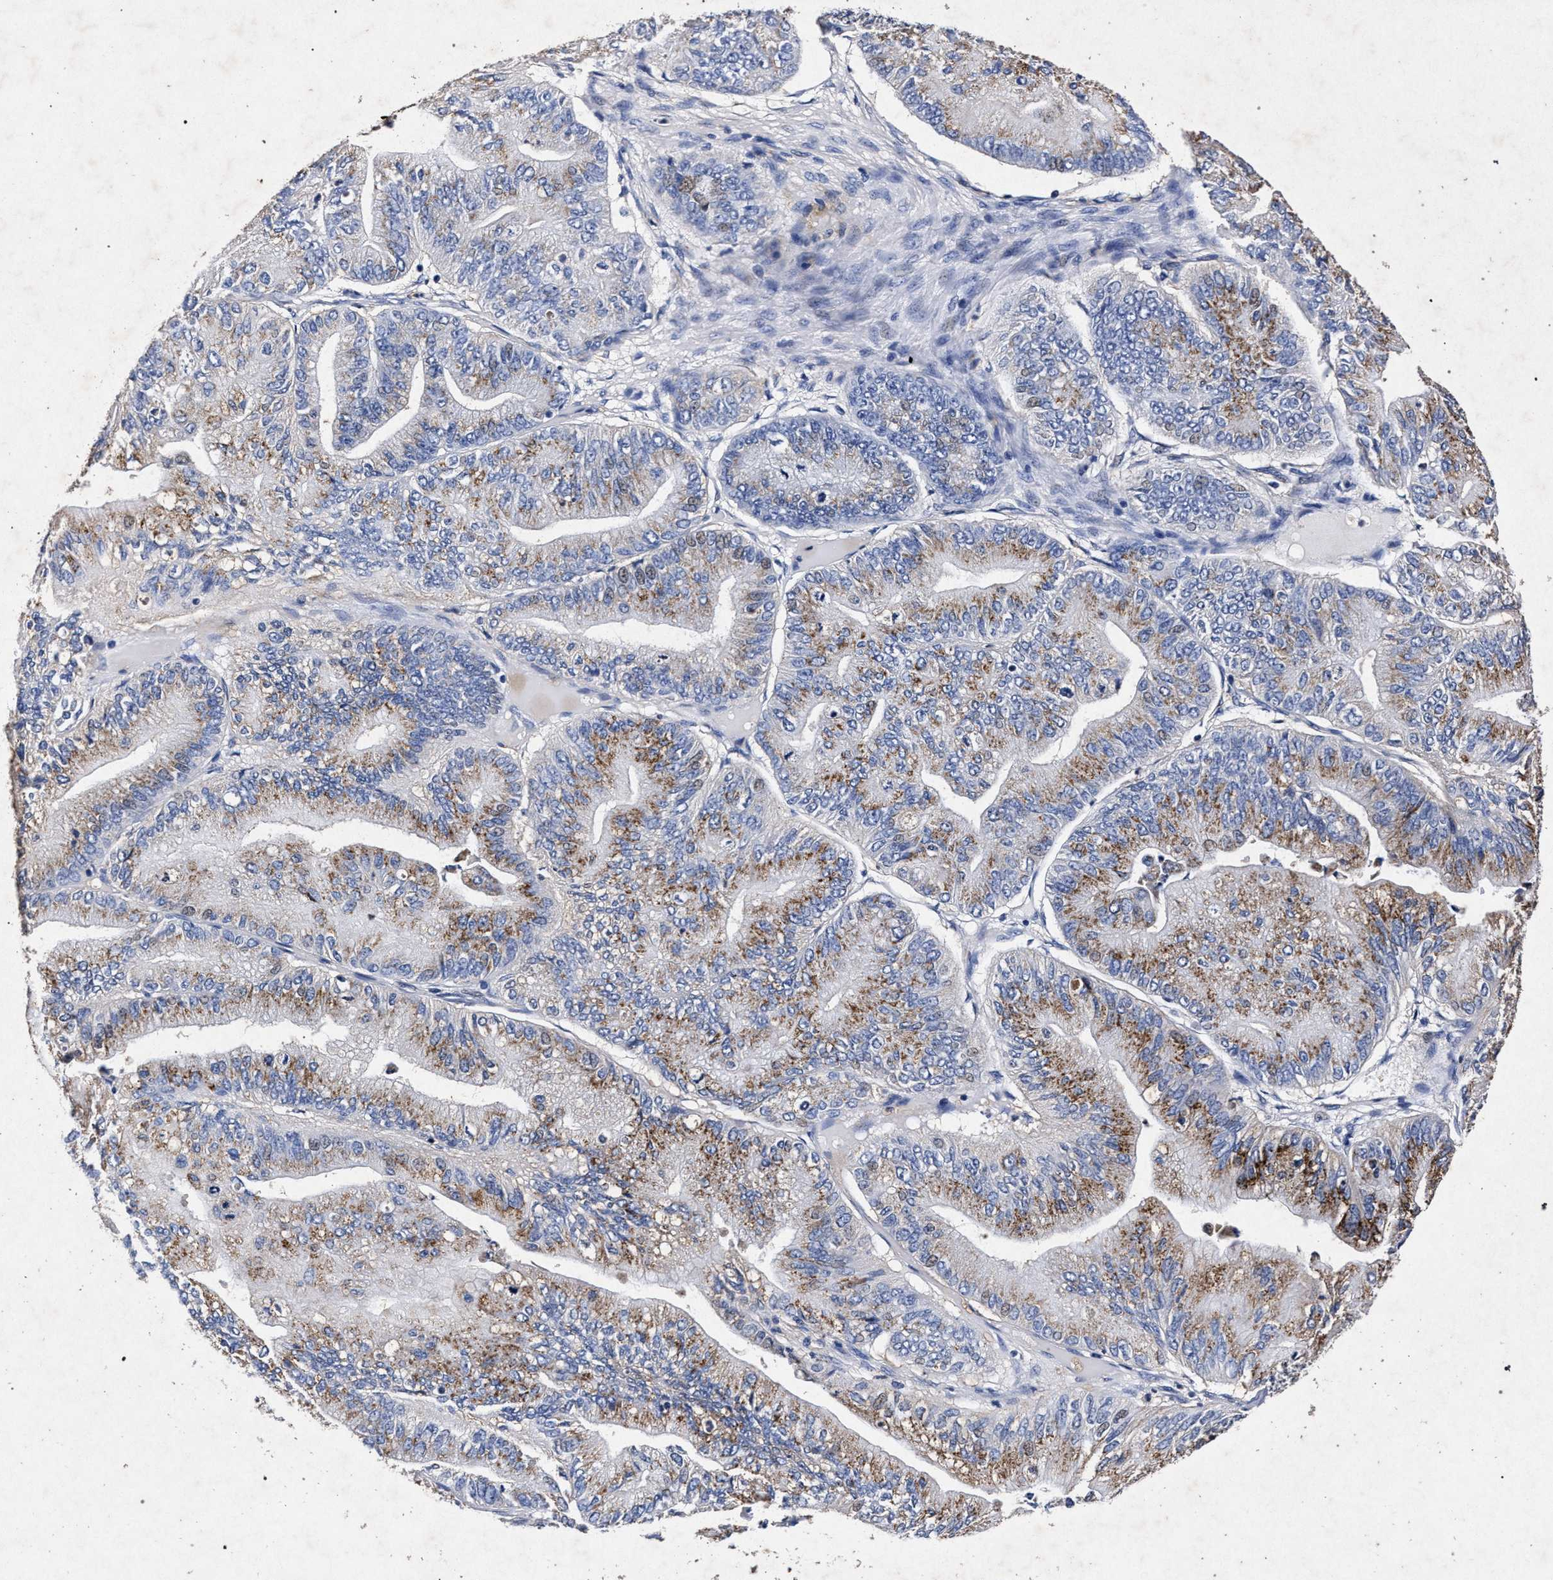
{"staining": {"intensity": "moderate", "quantity": ">75%", "location": "cytoplasmic/membranous"}, "tissue": "ovarian cancer", "cell_type": "Tumor cells", "image_type": "cancer", "snomed": [{"axis": "morphology", "description": "Cystadenocarcinoma, mucinous, NOS"}, {"axis": "topography", "description": "Ovary"}], "caption": "Protein staining of ovarian cancer tissue shows moderate cytoplasmic/membranous positivity in approximately >75% of tumor cells.", "gene": "ATP1A2", "patient": {"sex": "female", "age": 61}}